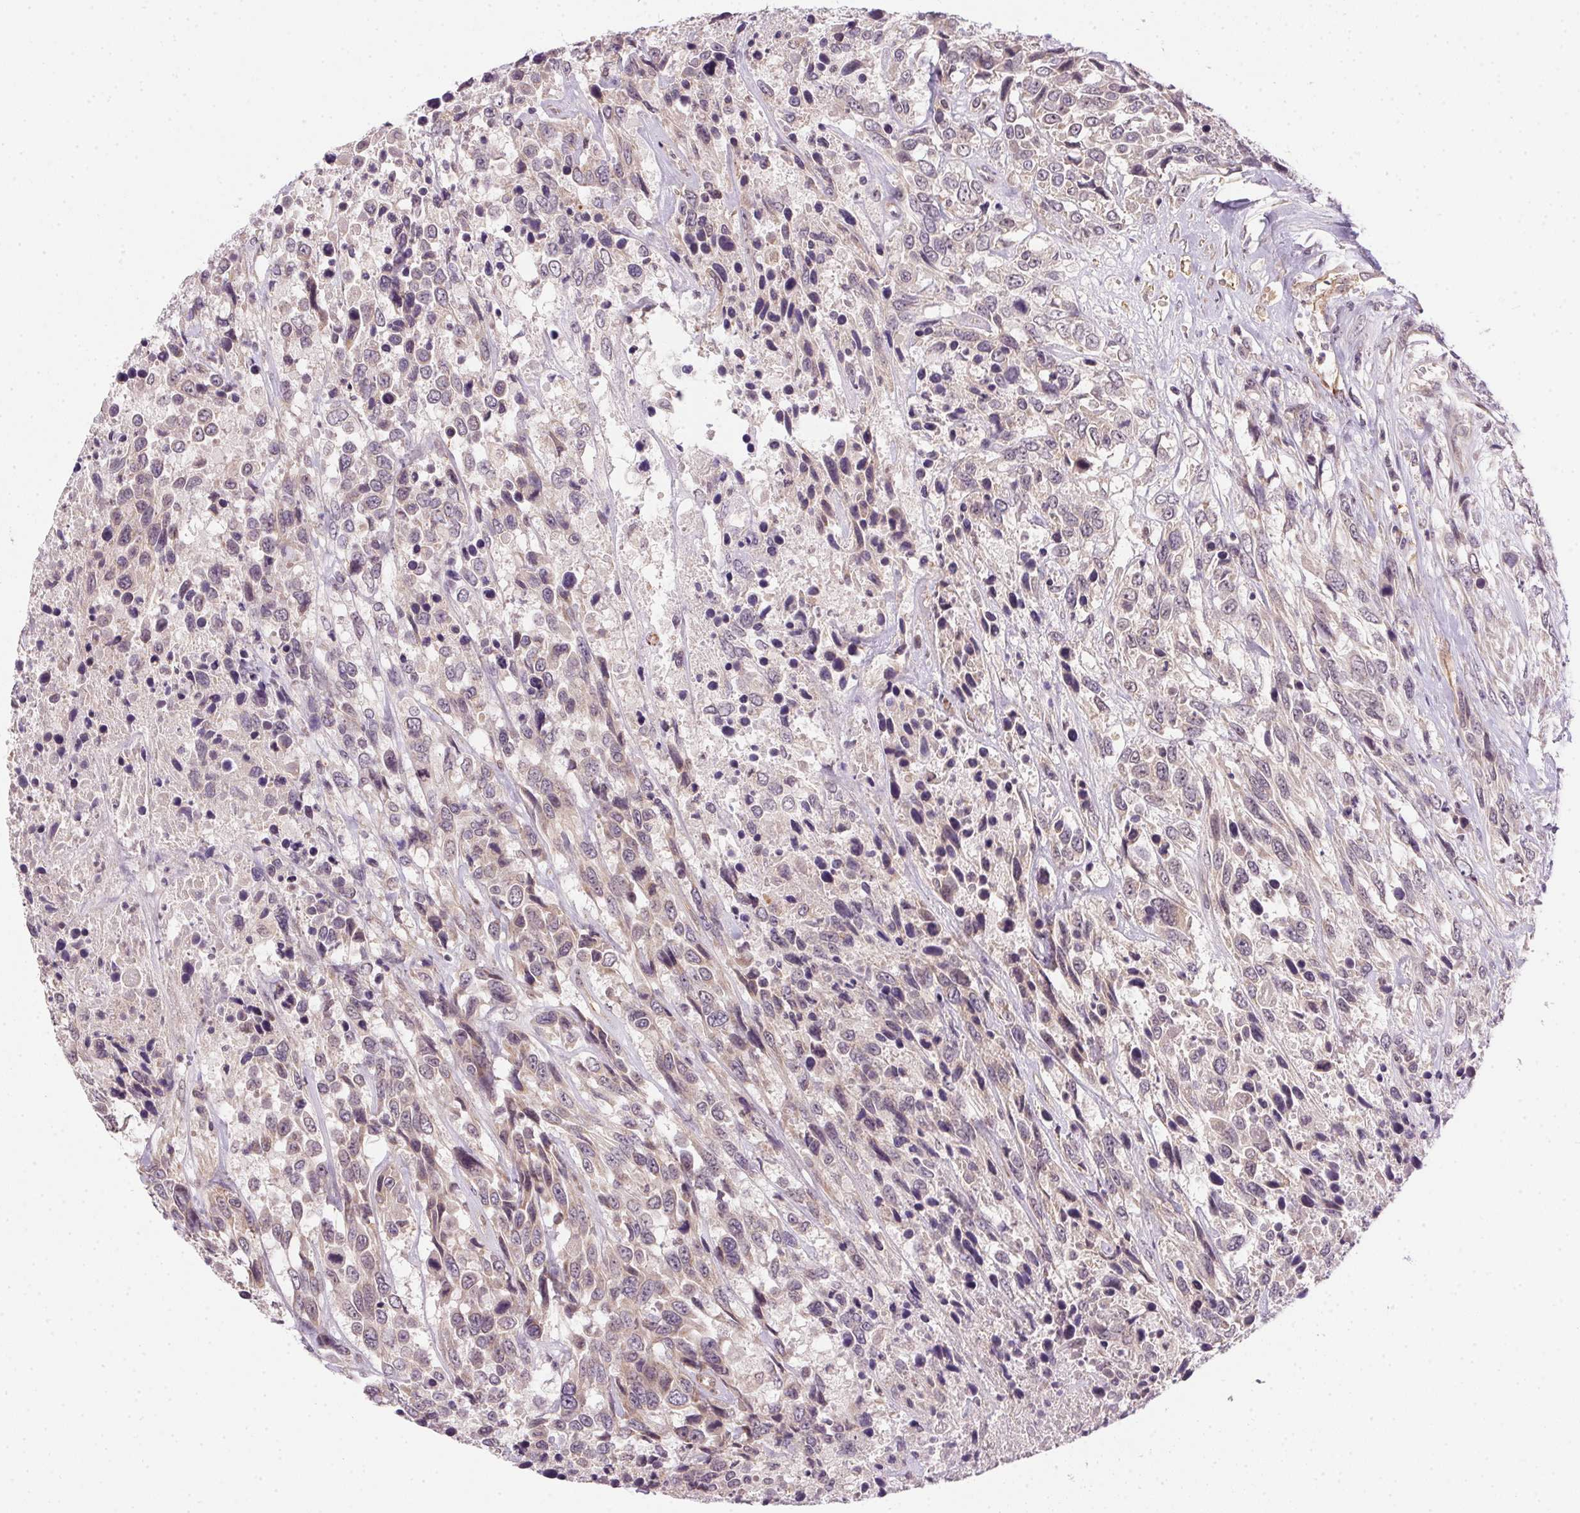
{"staining": {"intensity": "negative", "quantity": "none", "location": "none"}, "tissue": "urothelial cancer", "cell_type": "Tumor cells", "image_type": "cancer", "snomed": [{"axis": "morphology", "description": "Urothelial carcinoma, High grade"}, {"axis": "topography", "description": "Urinary bladder"}], "caption": "Immunohistochemical staining of urothelial cancer shows no significant positivity in tumor cells. (Stains: DAB IHC with hematoxylin counter stain, Microscopy: brightfield microscopy at high magnification).", "gene": "CFAP92", "patient": {"sex": "female", "age": 70}}